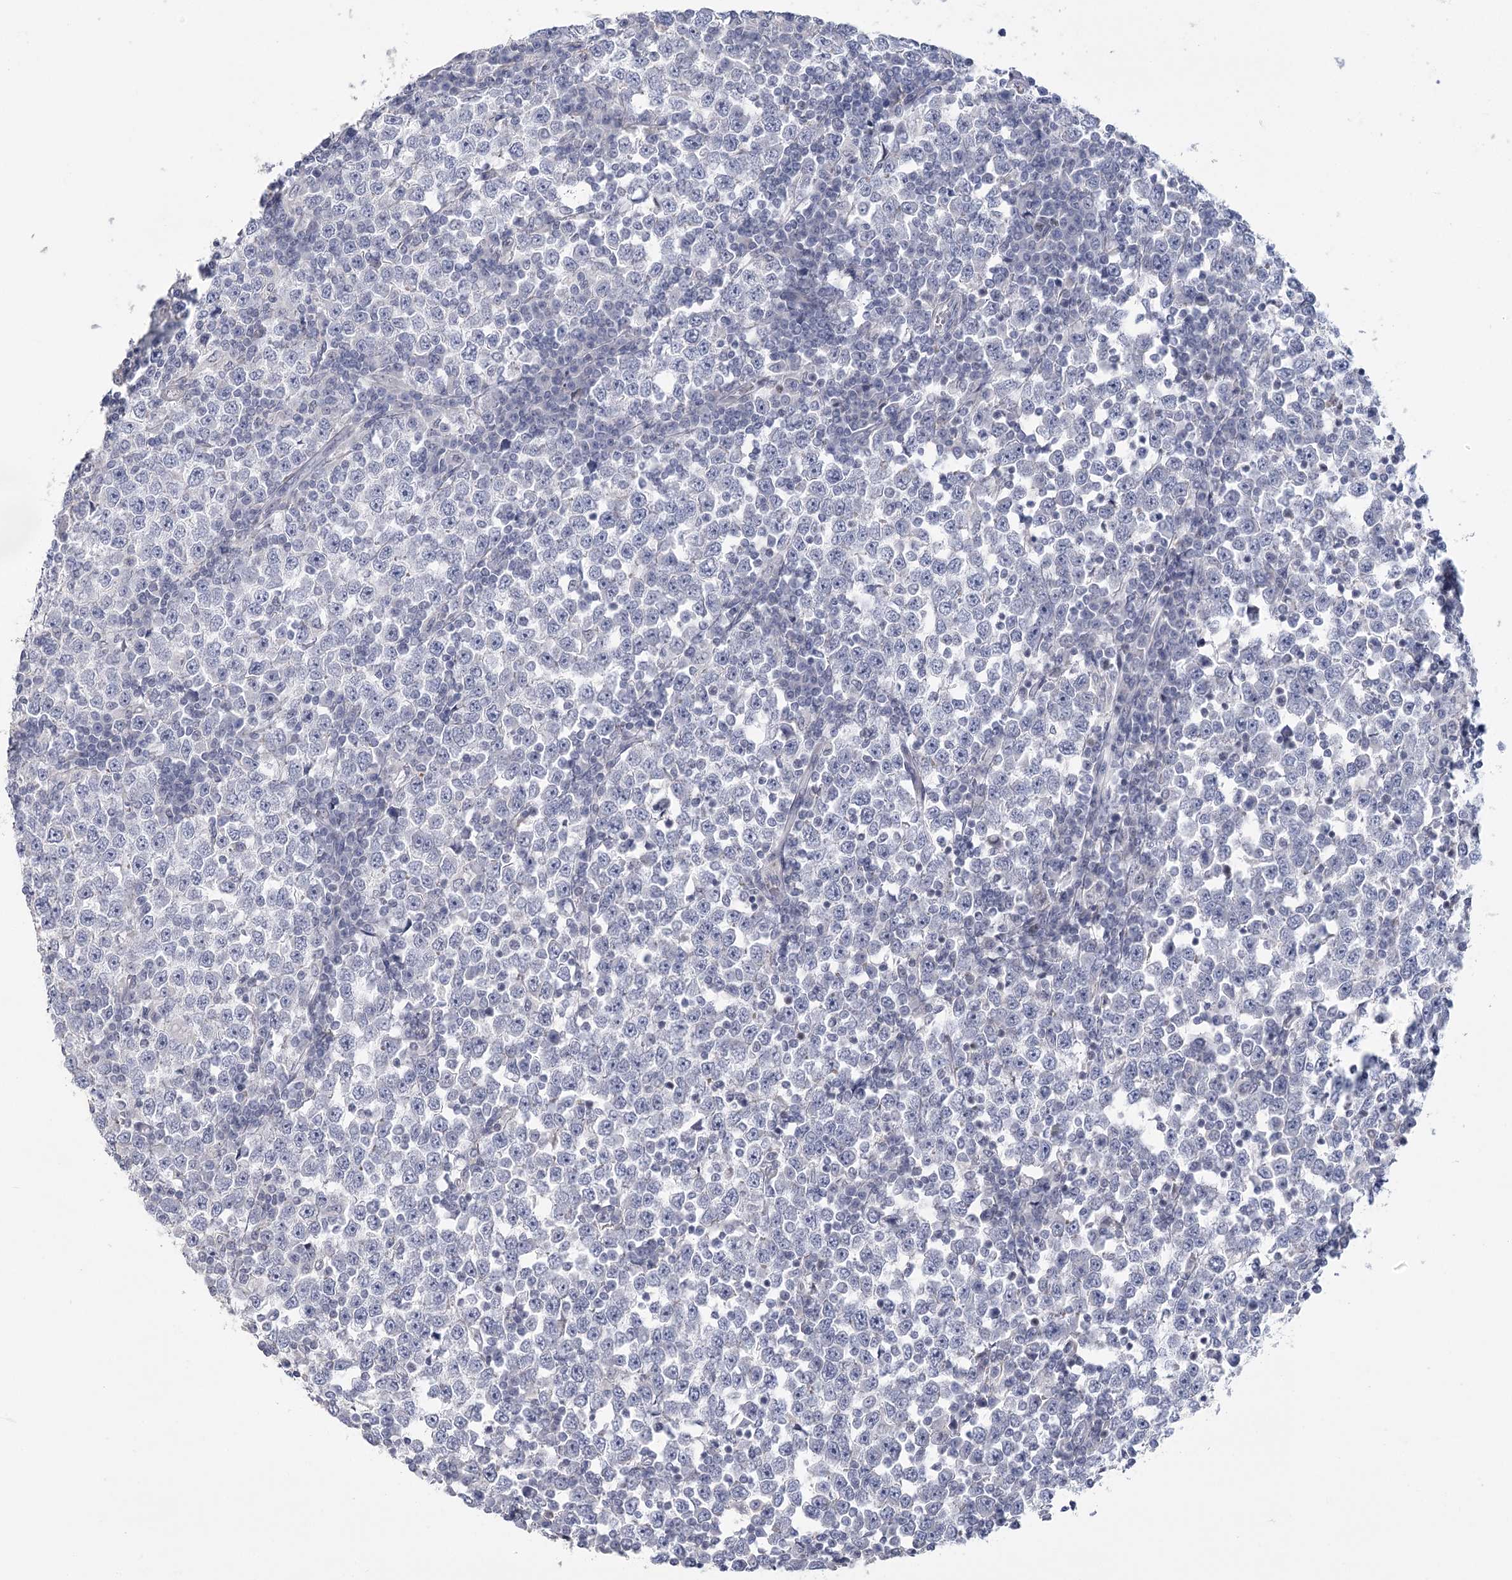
{"staining": {"intensity": "negative", "quantity": "none", "location": "none"}, "tissue": "testis cancer", "cell_type": "Tumor cells", "image_type": "cancer", "snomed": [{"axis": "morphology", "description": "Seminoma, NOS"}, {"axis": "topography", "description": "Testis"}], "caption": "DAB (3,3'-diaminobenzidine) immunohistochemical staining of testis cancer (seminoma) demonstrates no significant expression in tumor cells. Brightfield microscopy of immunohistochemistry (IHC) stained with DAB (brown) and hematoxylin (blue), captured at high magnification.", "gene": "FAM76B", "patient": {"sex": "male", "age": 65}}